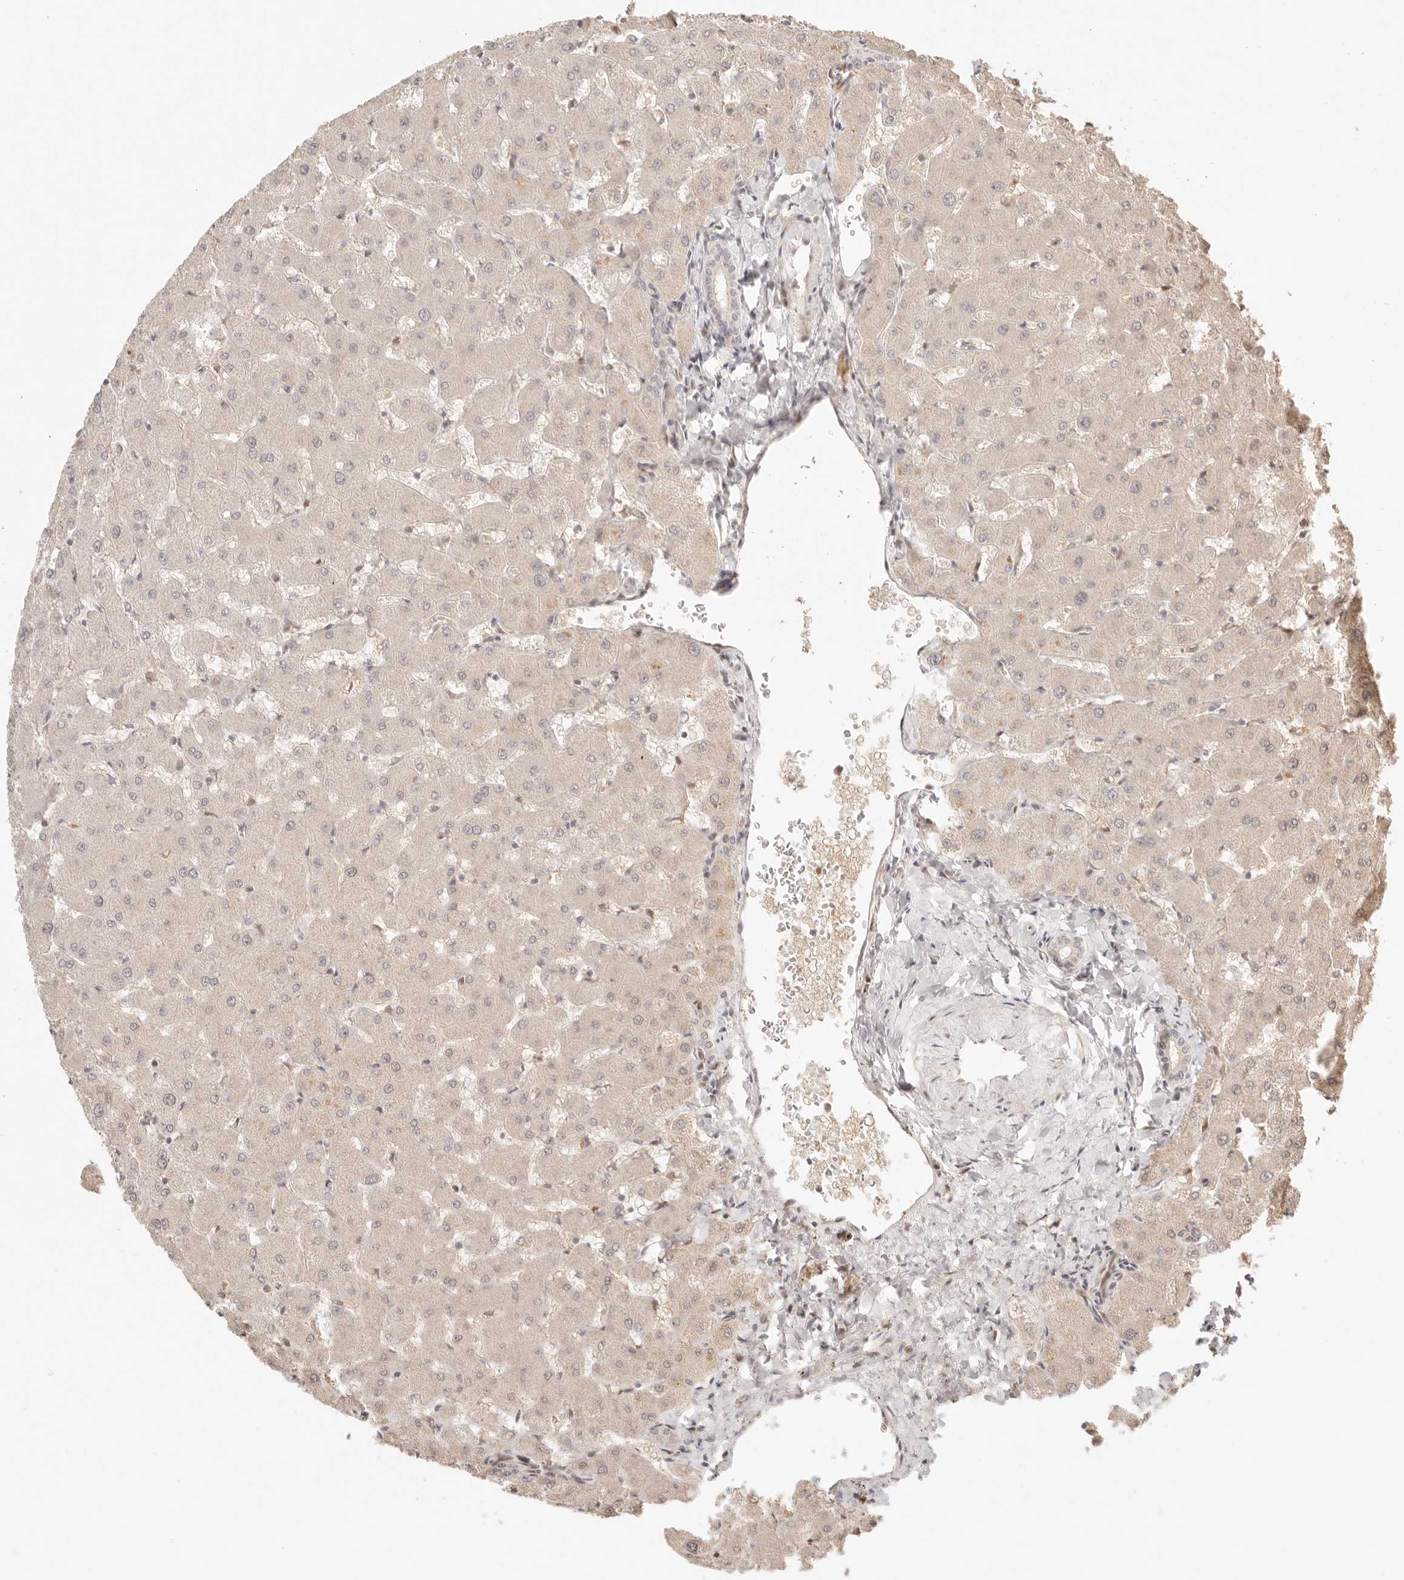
{"staining": {"intensity": "weak", "quantity": "<25%", "location": "nuclear"}, "tissue": "liver", "cell_type": "Cholangiocytes", "image_type": "normal", "snomed": [{"axis": "morphology", "description": "Normal tissue, NOS"}, {"axis": "topography", "description": "Liver"}], "caption": "A high-resolution image shows immunohistochemistry (IHC) staining of unremarkable liver, which reveals no significant positivity in cholangiocytes.", "gene": "PHLDA3", "patient": {"sex": "female", "age": 63}}